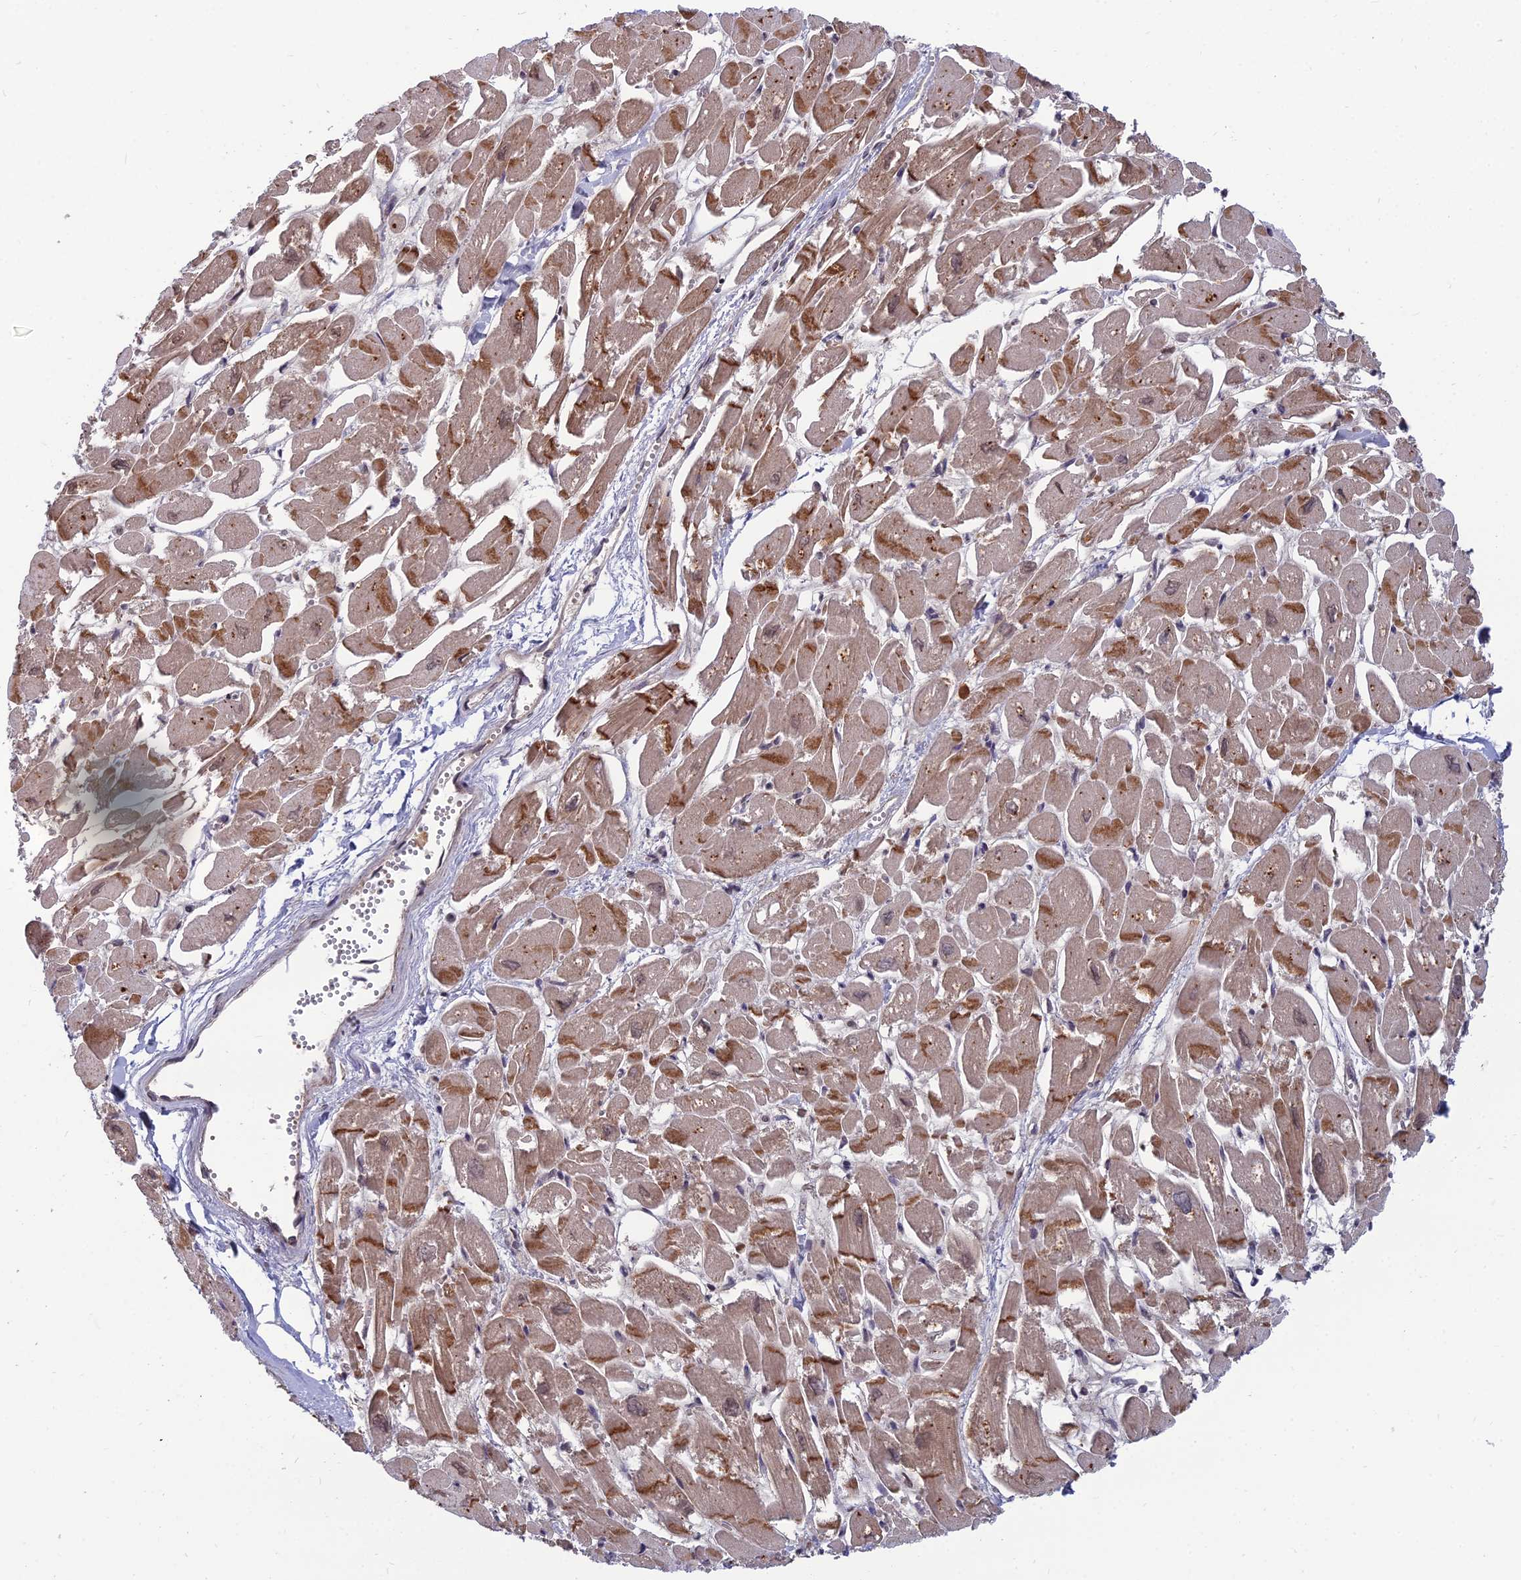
{"staining": {"intensity": "moderate", "quantity": "25%-75%", "location": "cytoplasmic/membranous"}, "tissue": "heart muscle", "cell_type": "Cardiomyocytes", "image_type": "normal", "snomed": [{"axis": "morphology", "description": "Normal tissue, NOS"}, {"axis": "topography", "description": "Heart"}], "caption": "This is a photomicrograph of IHC staining of unremarkable heart muscle, which shows moderate staining in the cytoplasmic/membranous of cardiomyocytes.", "gene": "OPA3", "patient": {"sex": "male", "age": 54}}